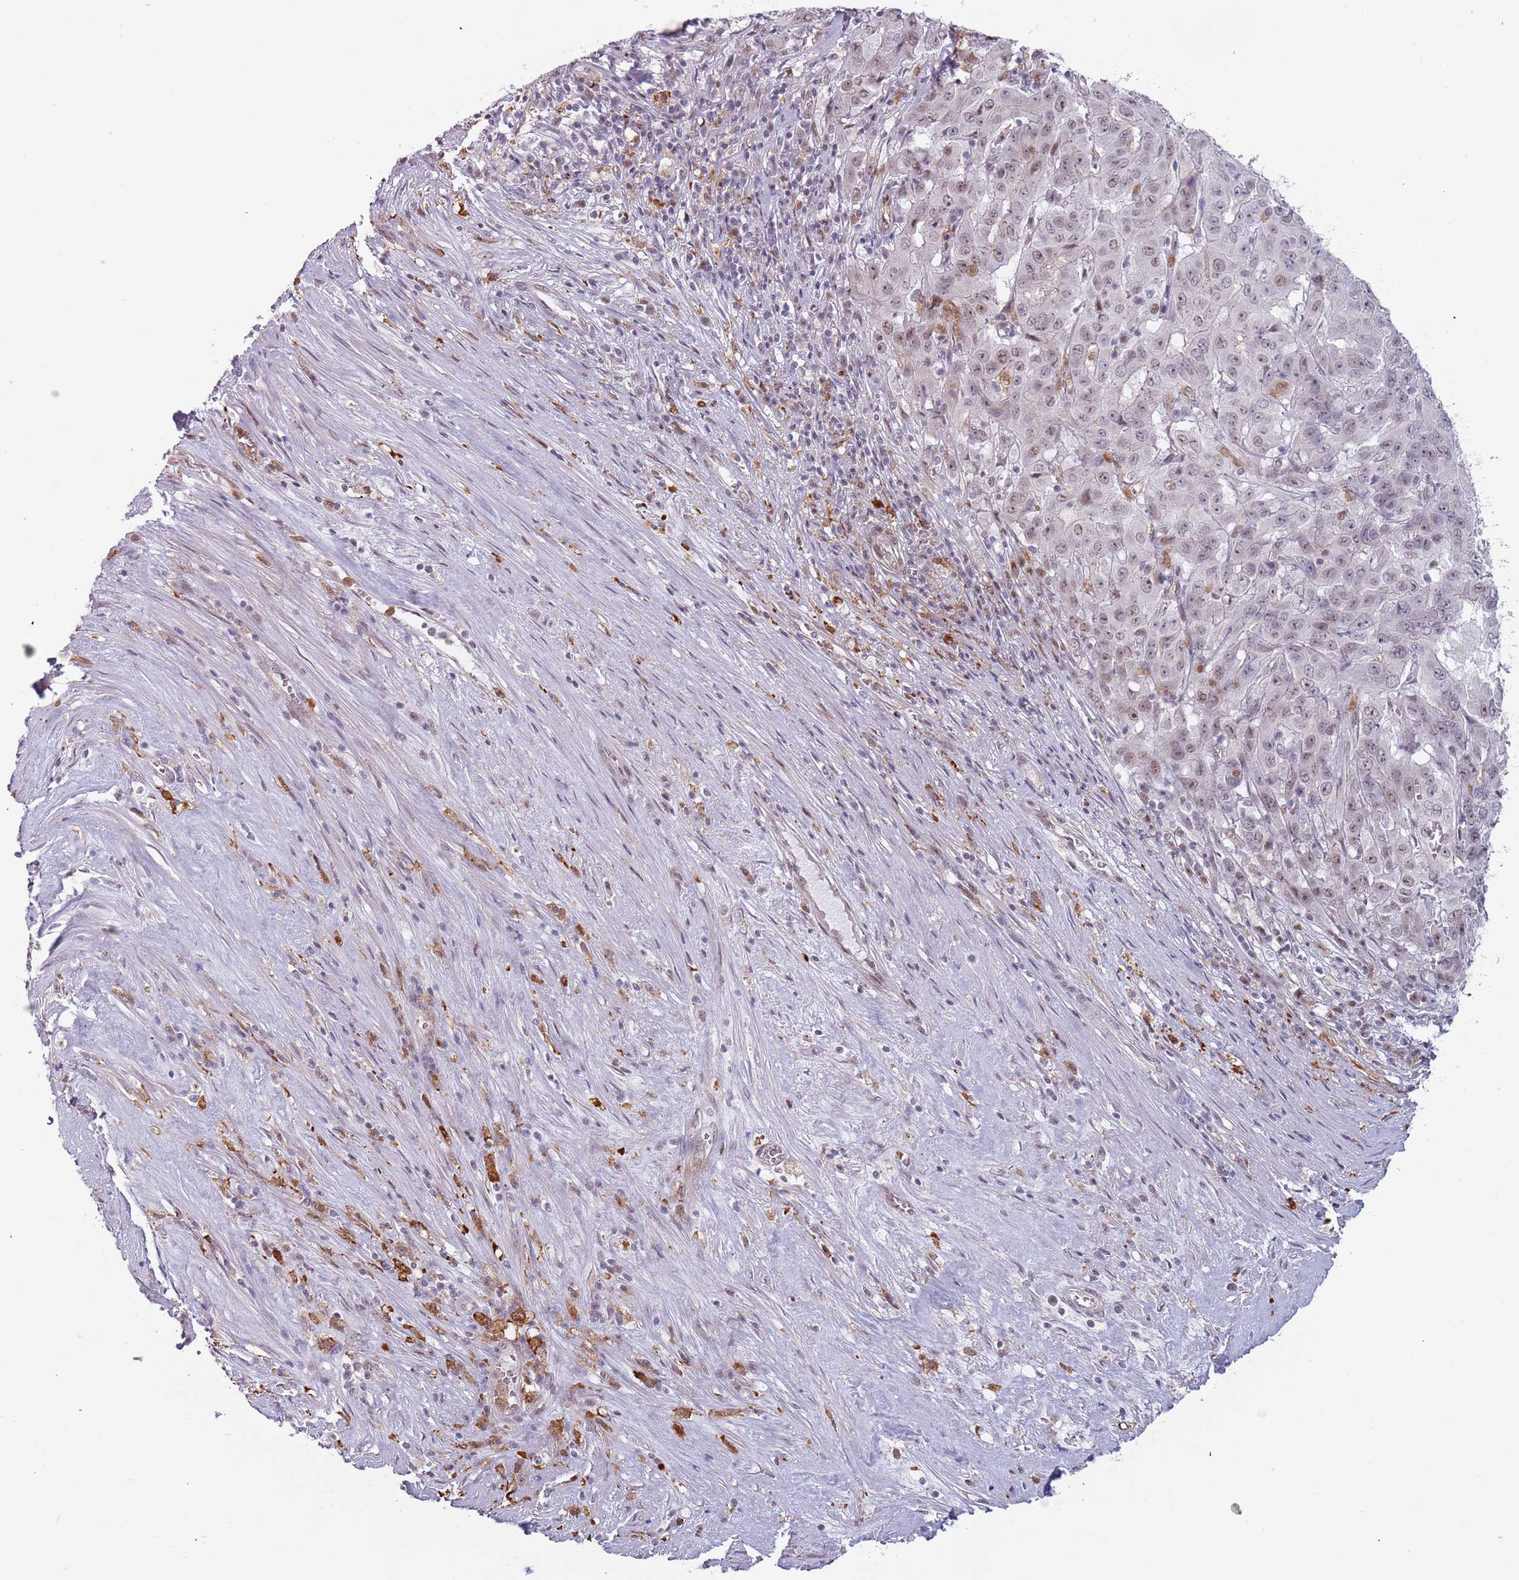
{"staining": {"intensity": "weak", "quantity": "<25%", "location": "nuclear"}, "tissue": "pancreatic cancer", "cell_type": "Tumor cells", "image_type": "cancer", "snomed": [{"axis": "morphology", "description": "Adenocarcinoma, NOS"}, {"axis": "topography", "description": "Pancreas"}], "caption": "Protein analysis of adenocarcinoma (pancreatic) reveals no significant expression in tumor cells.", "gene": "REXO4", "patient": {"sex": "male", "age": 63}}